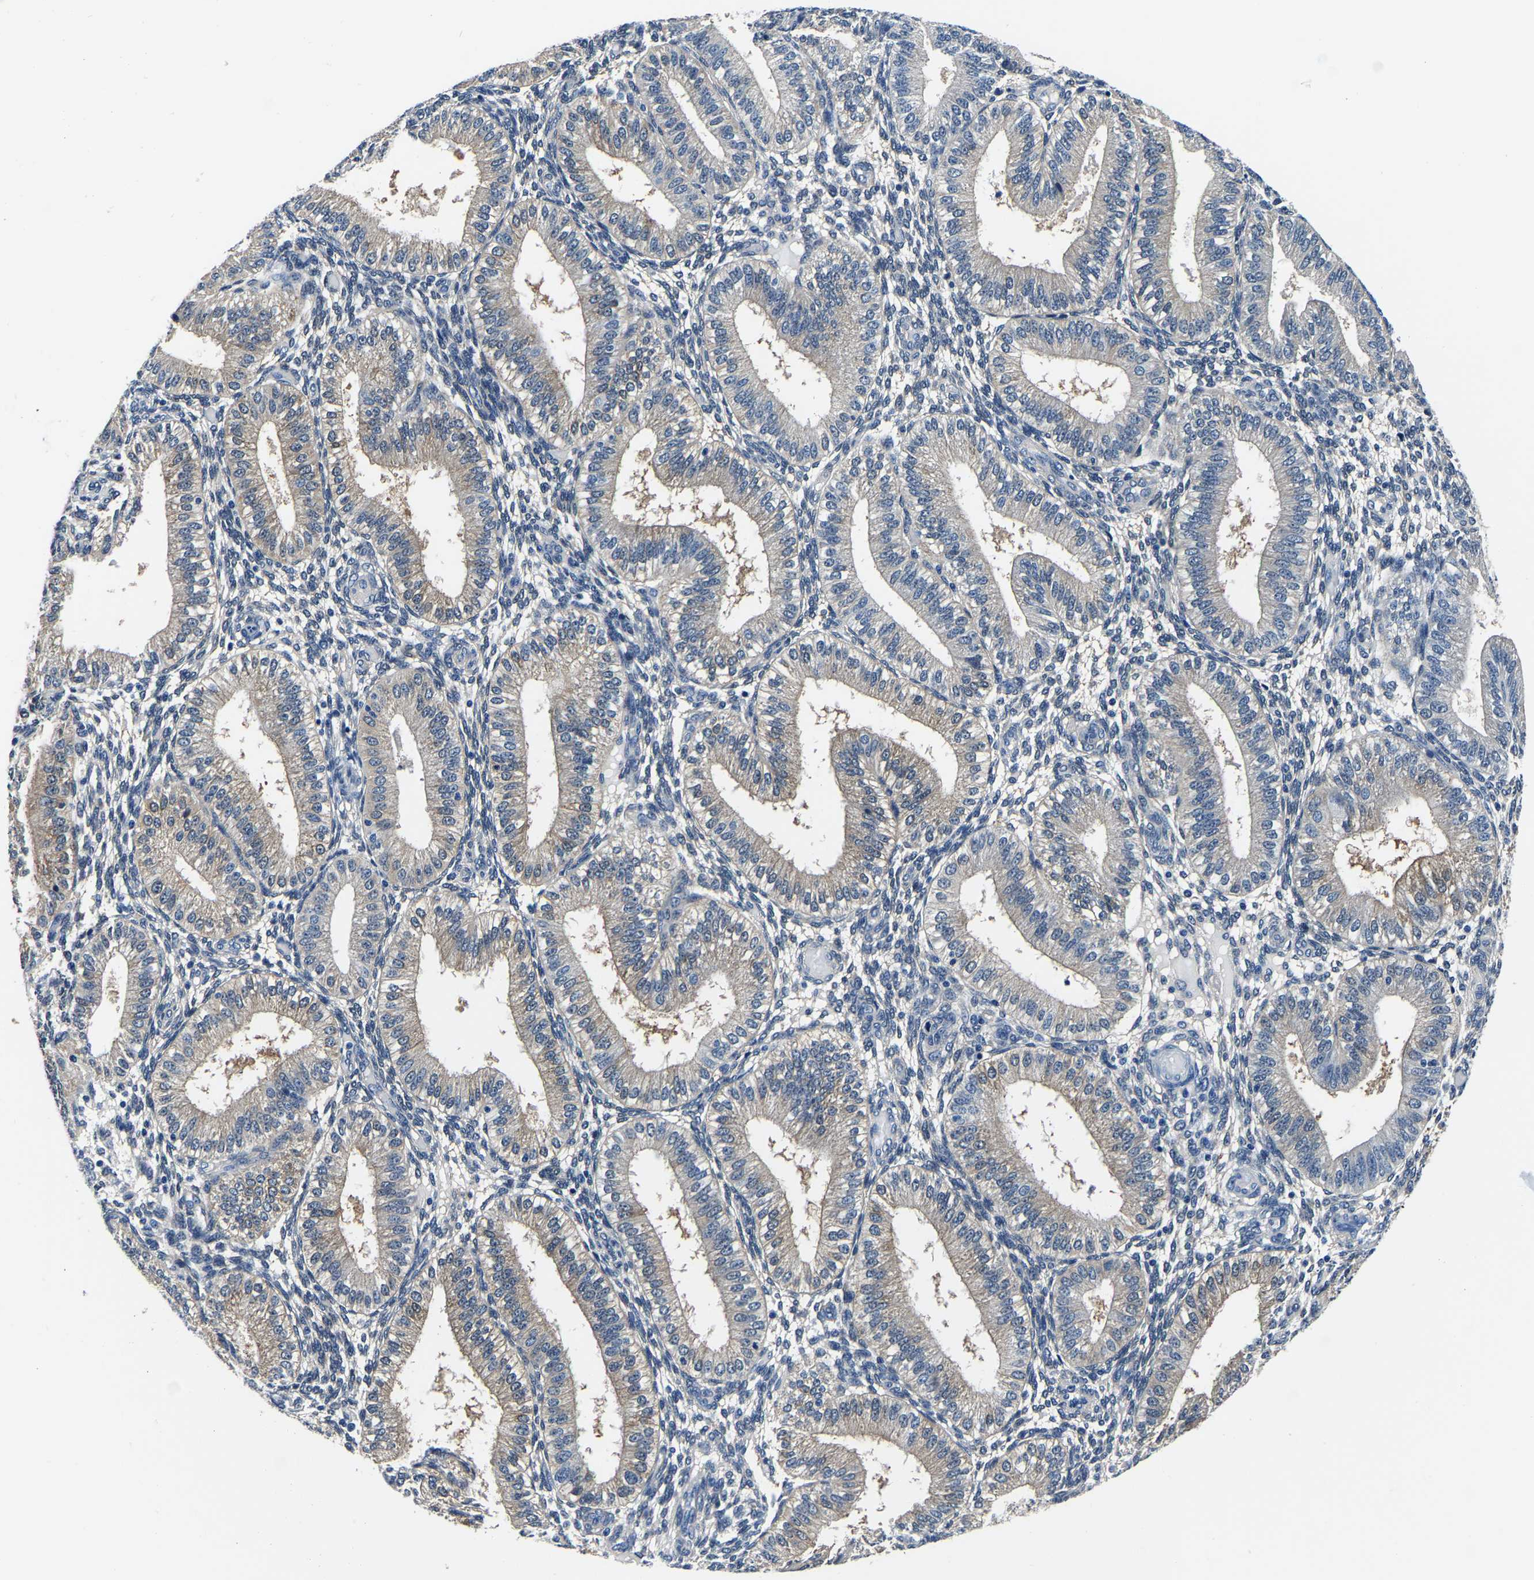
{"staining": {"intensity": "negative", "quantity": "none", "location": "none"}, "tissue": "endometrium", "cell_type": "Cells in endometrial stroma", "image_type": "normal", "snomed": [{"axis": "morphology", "description": "Normal tissue, NOS"}, {"axis": "topography", "description": "Endometrium"}], "caption": "Immunohistochemical staining of benign endometrium demonstrates no significant staining in cells in endometrial stroma. (DAB (3,3'-diaminobenzidine) IHC with hematoxylin counter stain).", "gene": "ACO1", "patient": {"sex": "female", "age": 39}}